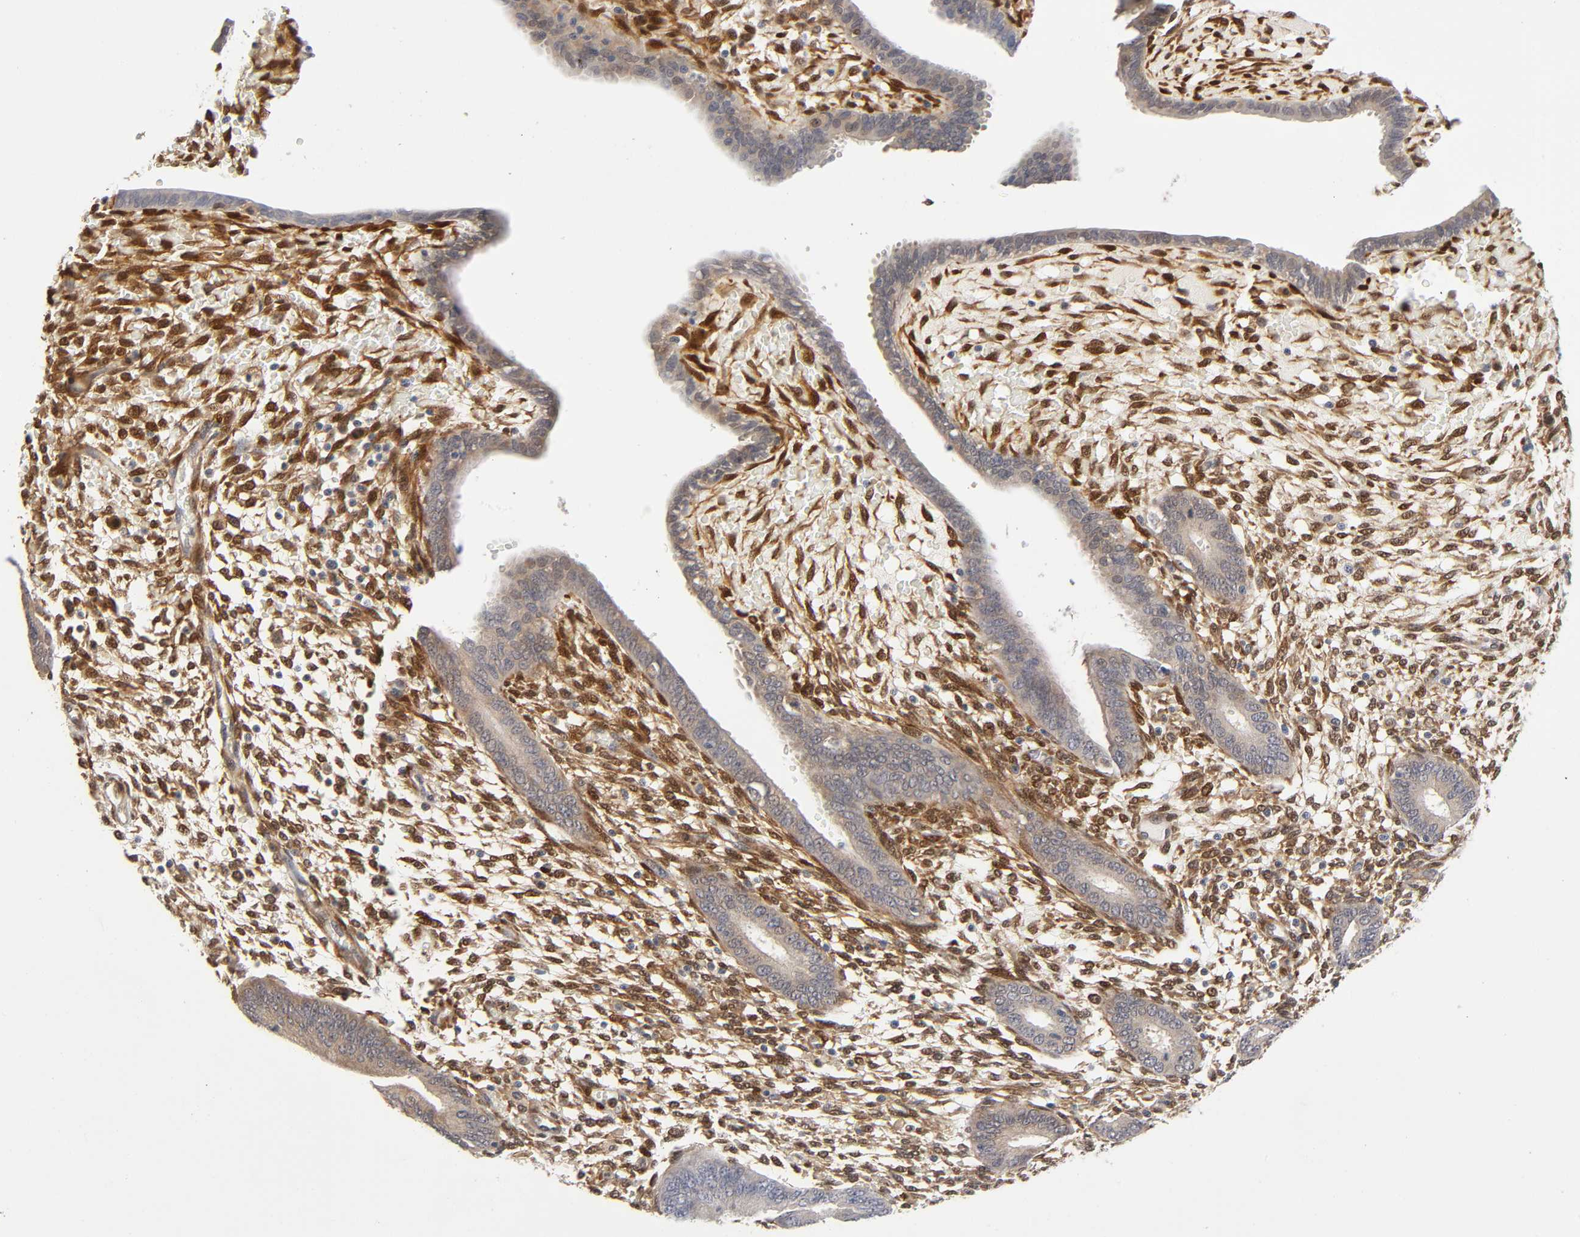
{"staining": {"intensity": "moderate", "quantity": "25%-75%", "location": "cytoplasmic/membranous,nuclear"}, "tissue": "endometrium", "cell_type": "Cells in endometrial stroma", "image_type": "normal", "snomed": [{"axis": "morphology", "description": "Normal tissue, NOS"}, {"axis": "topography", "description": "Endometrium"}], "caption": "Cells in endometrial stroma show moderate cytoplasmic/membranous,nuclear positivity in about 25%-75% of cells in unremarkable endometrium. Nuclei are stained in blue.", "gene": "PTEN", "patient": {"sex": "female", "age": 42}}